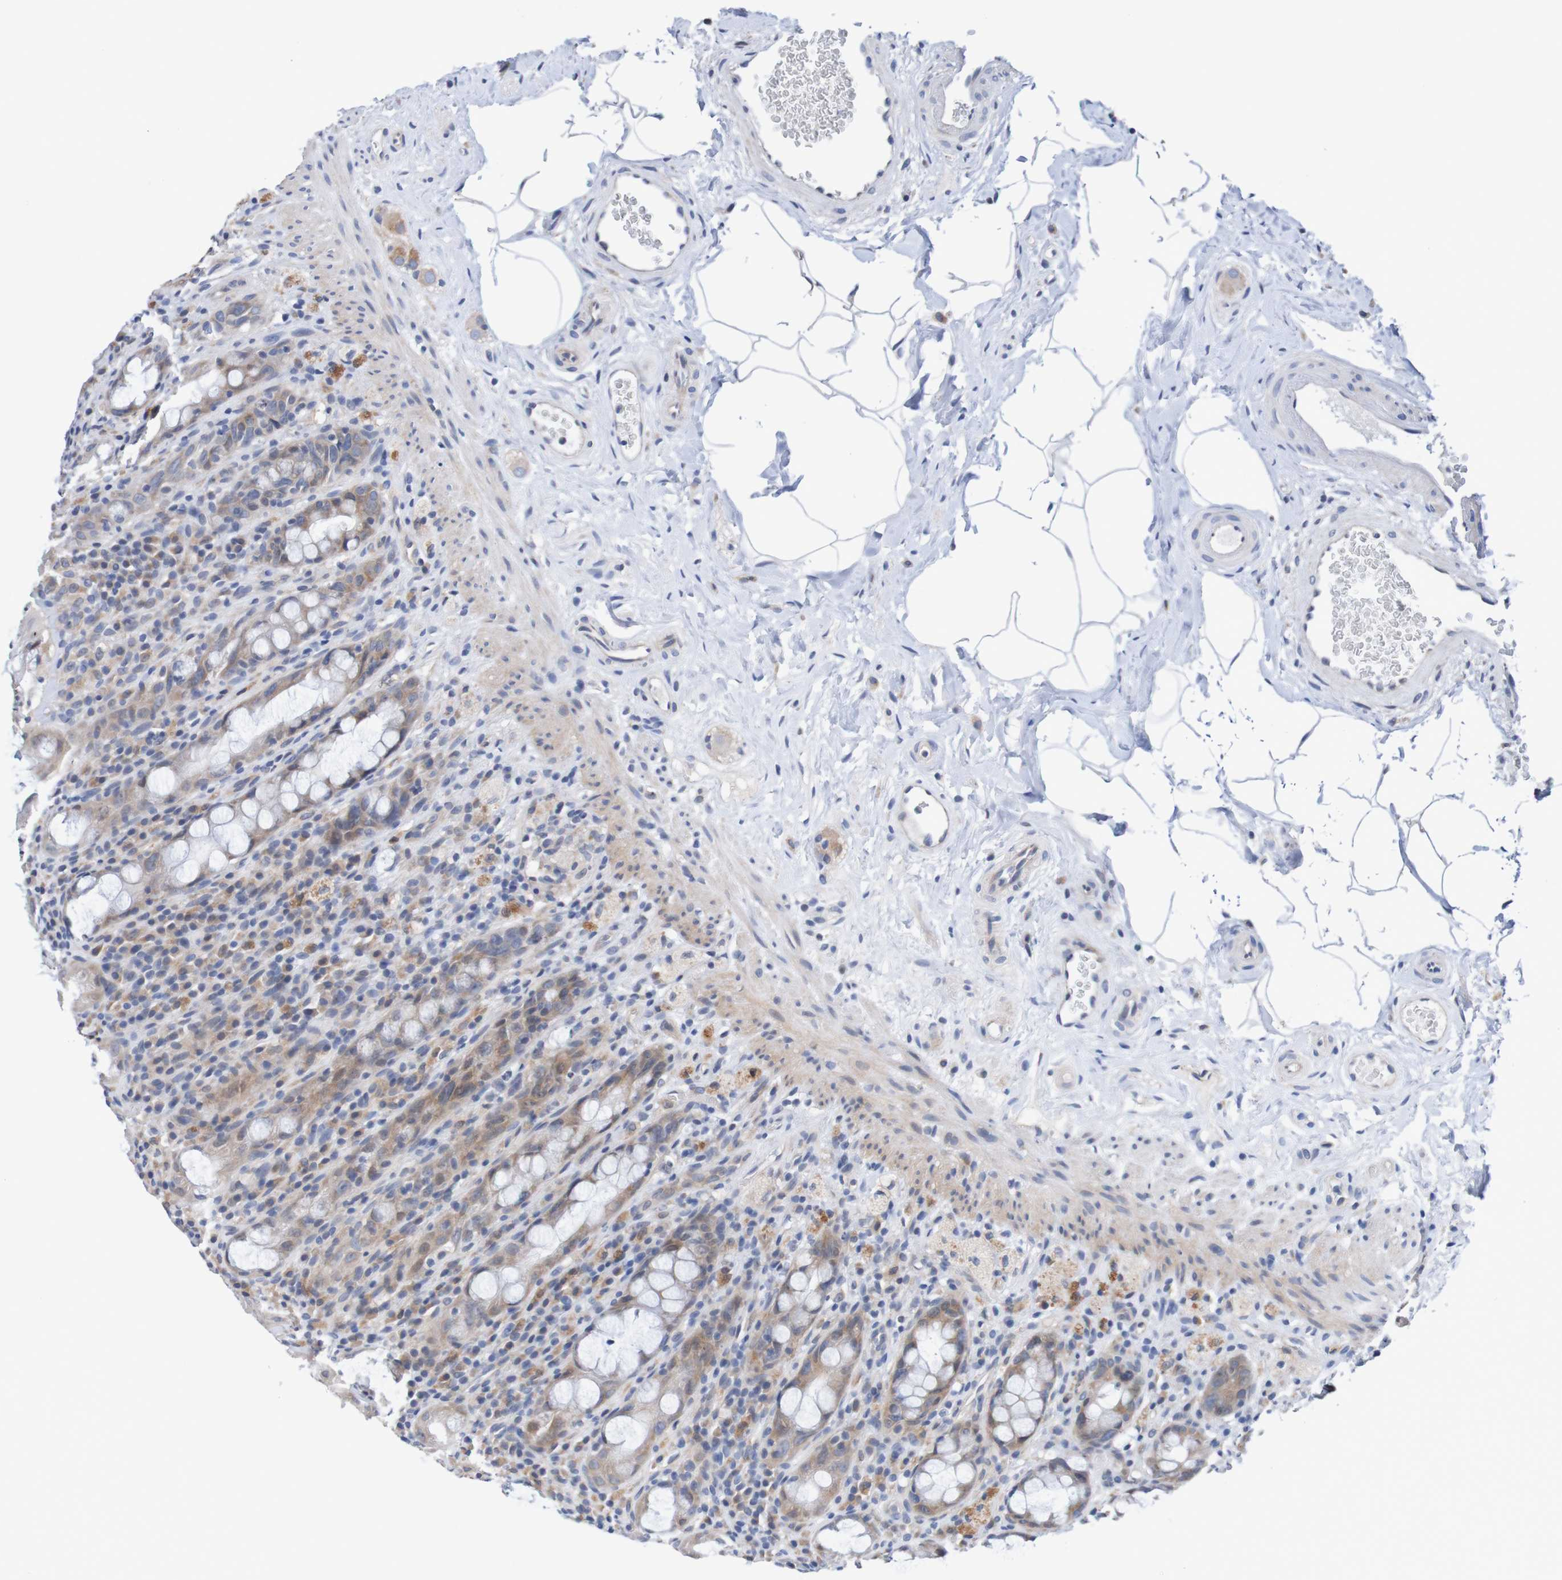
{"staining": {"intensity": "weak", "quantity": ">75%", "location": "cytoplasmic/membranous"}, "tissue": "rectum", "cell_type": "Glandular cells", "image_type": "normal", "snomed": [{"axis": "morphology", "description": "Normal tissue, NOS"}, {"axis": "topography", "description": "Rectum"}], "caption": "Rectum stained with a brown dye exhibits weak cytoplasmic/membranous positive expression in approximately >75% of glandular cells.", "gene": "FIBP", "patient": {"sex": "male", "age": 44}}